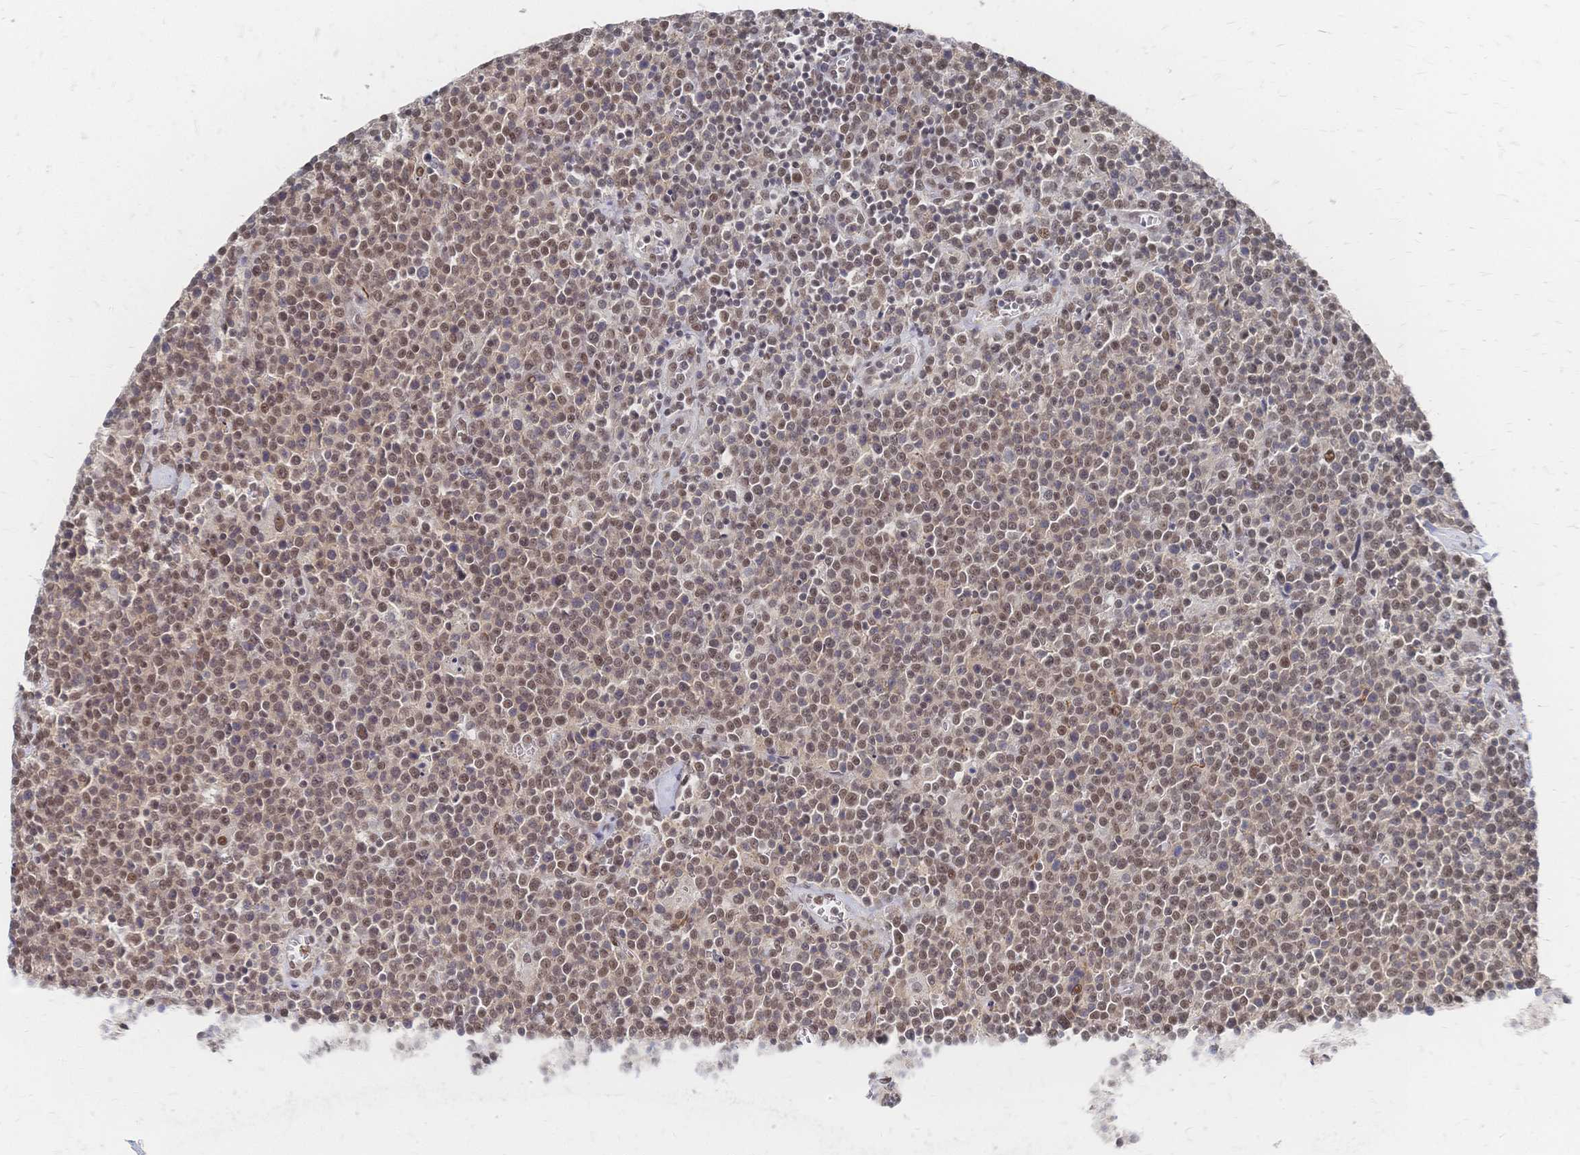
{"staining": {"intensity": "moderate", "quantity": ">75%", "location": "nuclear"}, "tissue": "lymphoma", "cell_type": "Tumor cells", "image_type": "cancer", "snomed": [{"axis": "morphology", "description": "Malignant lymphoma, non-Hodgkin's type, High grade"}, {"axis": "topography", "description": "Lymph node"}], "caption": "IHC histopathology image of human malignant lymphoma, non-Hodgkin's type (high-grade) stained for a protein (brown), which exhibits medium levels of moderate nuclear positivity in approximately >75% of tumor cells.", "gene": "NELFA", "patient": {"sex": "male", "age": 61}}